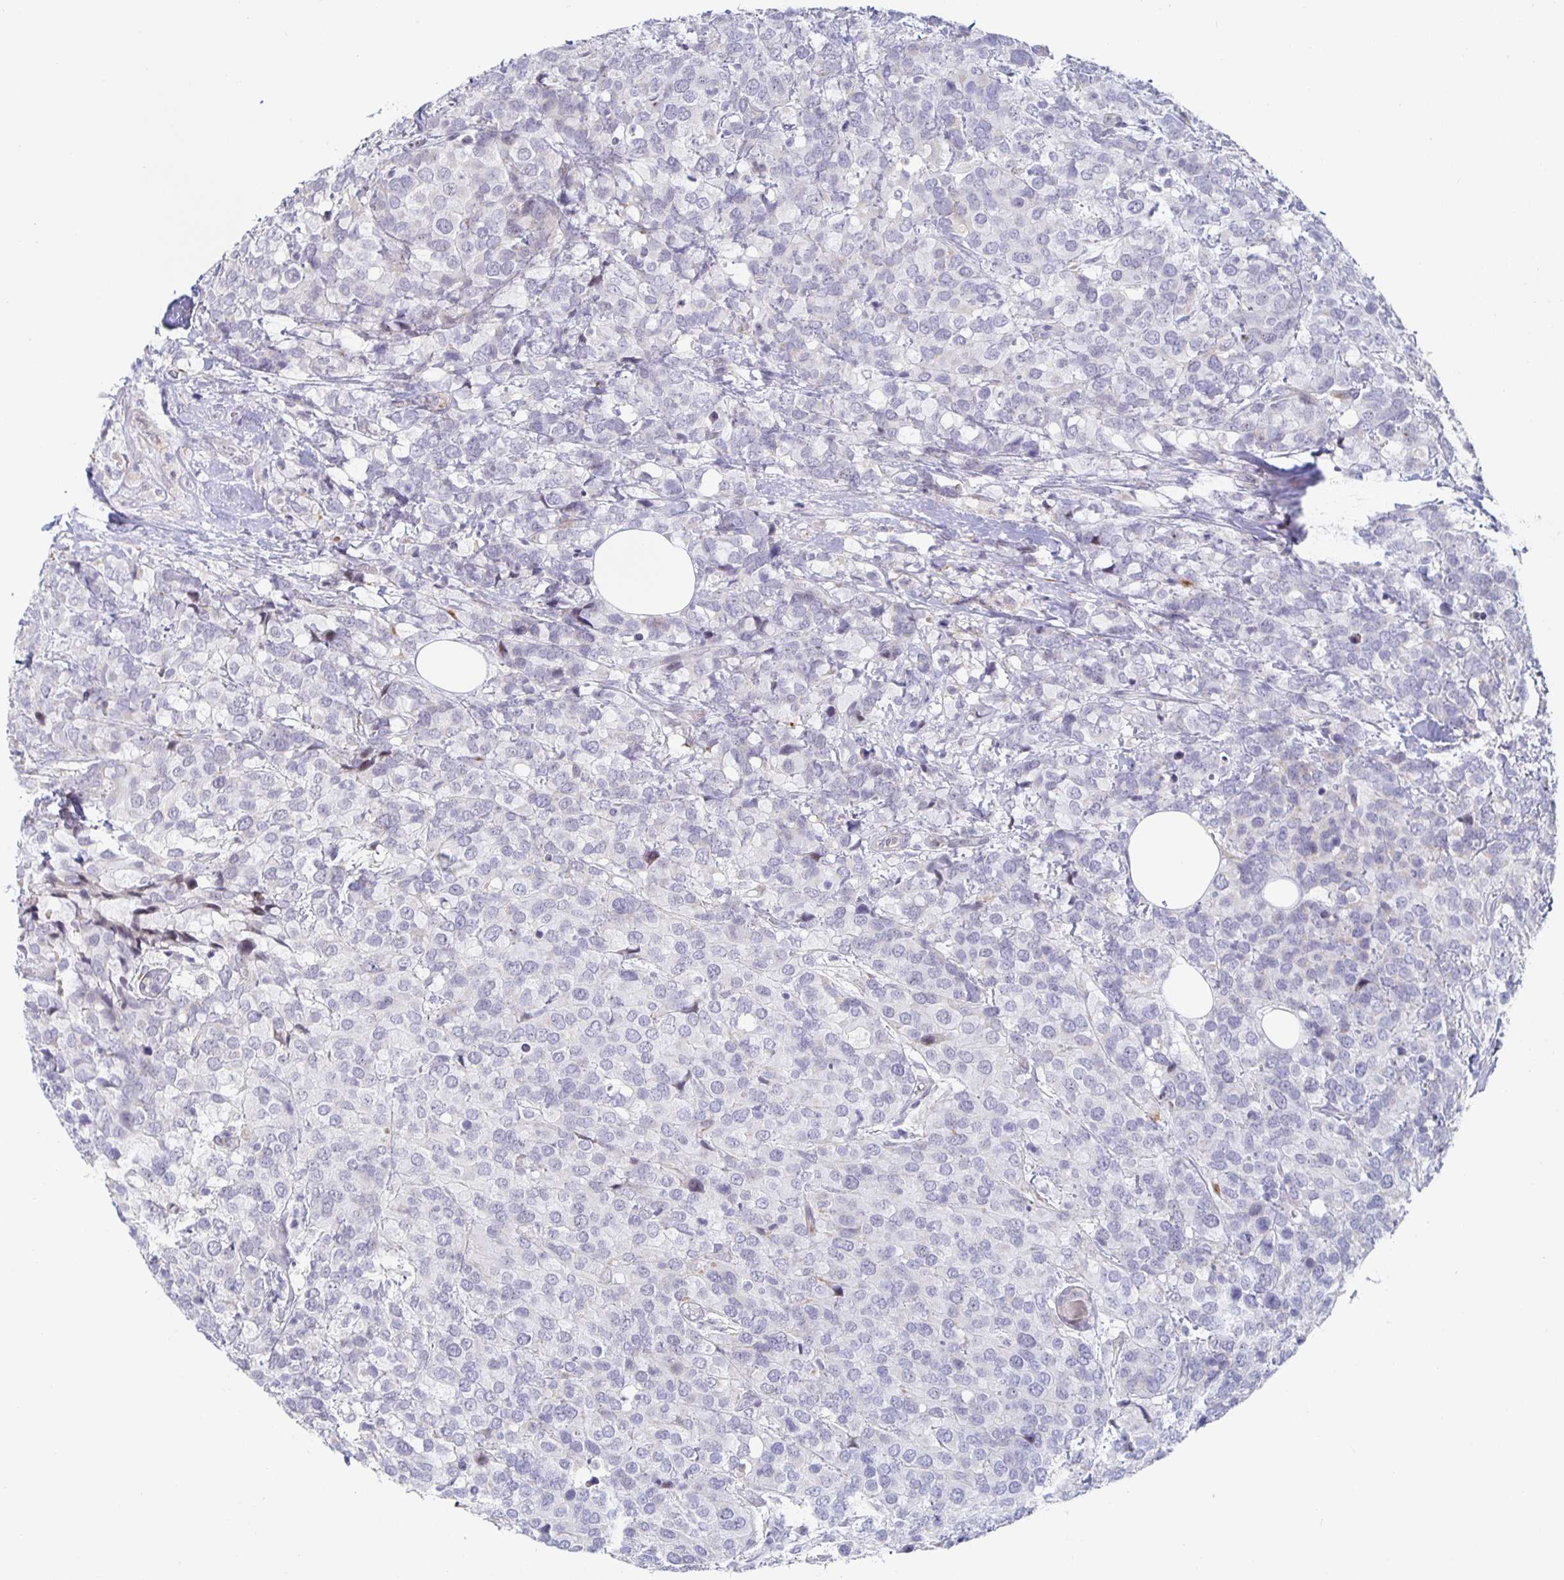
{"staining": {"intensity": "negative", "quantity": "none", "location": "none"}, "tissue": "breast cancer", "cell_type": "Tumor cells", "image_type": "cancer", "snomed": [{"axis": "morphology", "description": "Lobular carcinoma"}, {"axis": "topography", "description": "Breast"}], "caption": "An immunohistochemistry histopathology image of breast cancer (lobular carcinoma) is shown. There is no staining in tumor cells of breast cancer (lobular carcinoma).", "gene": "S100G", "patient": {"sex": "female", "age": 59}}